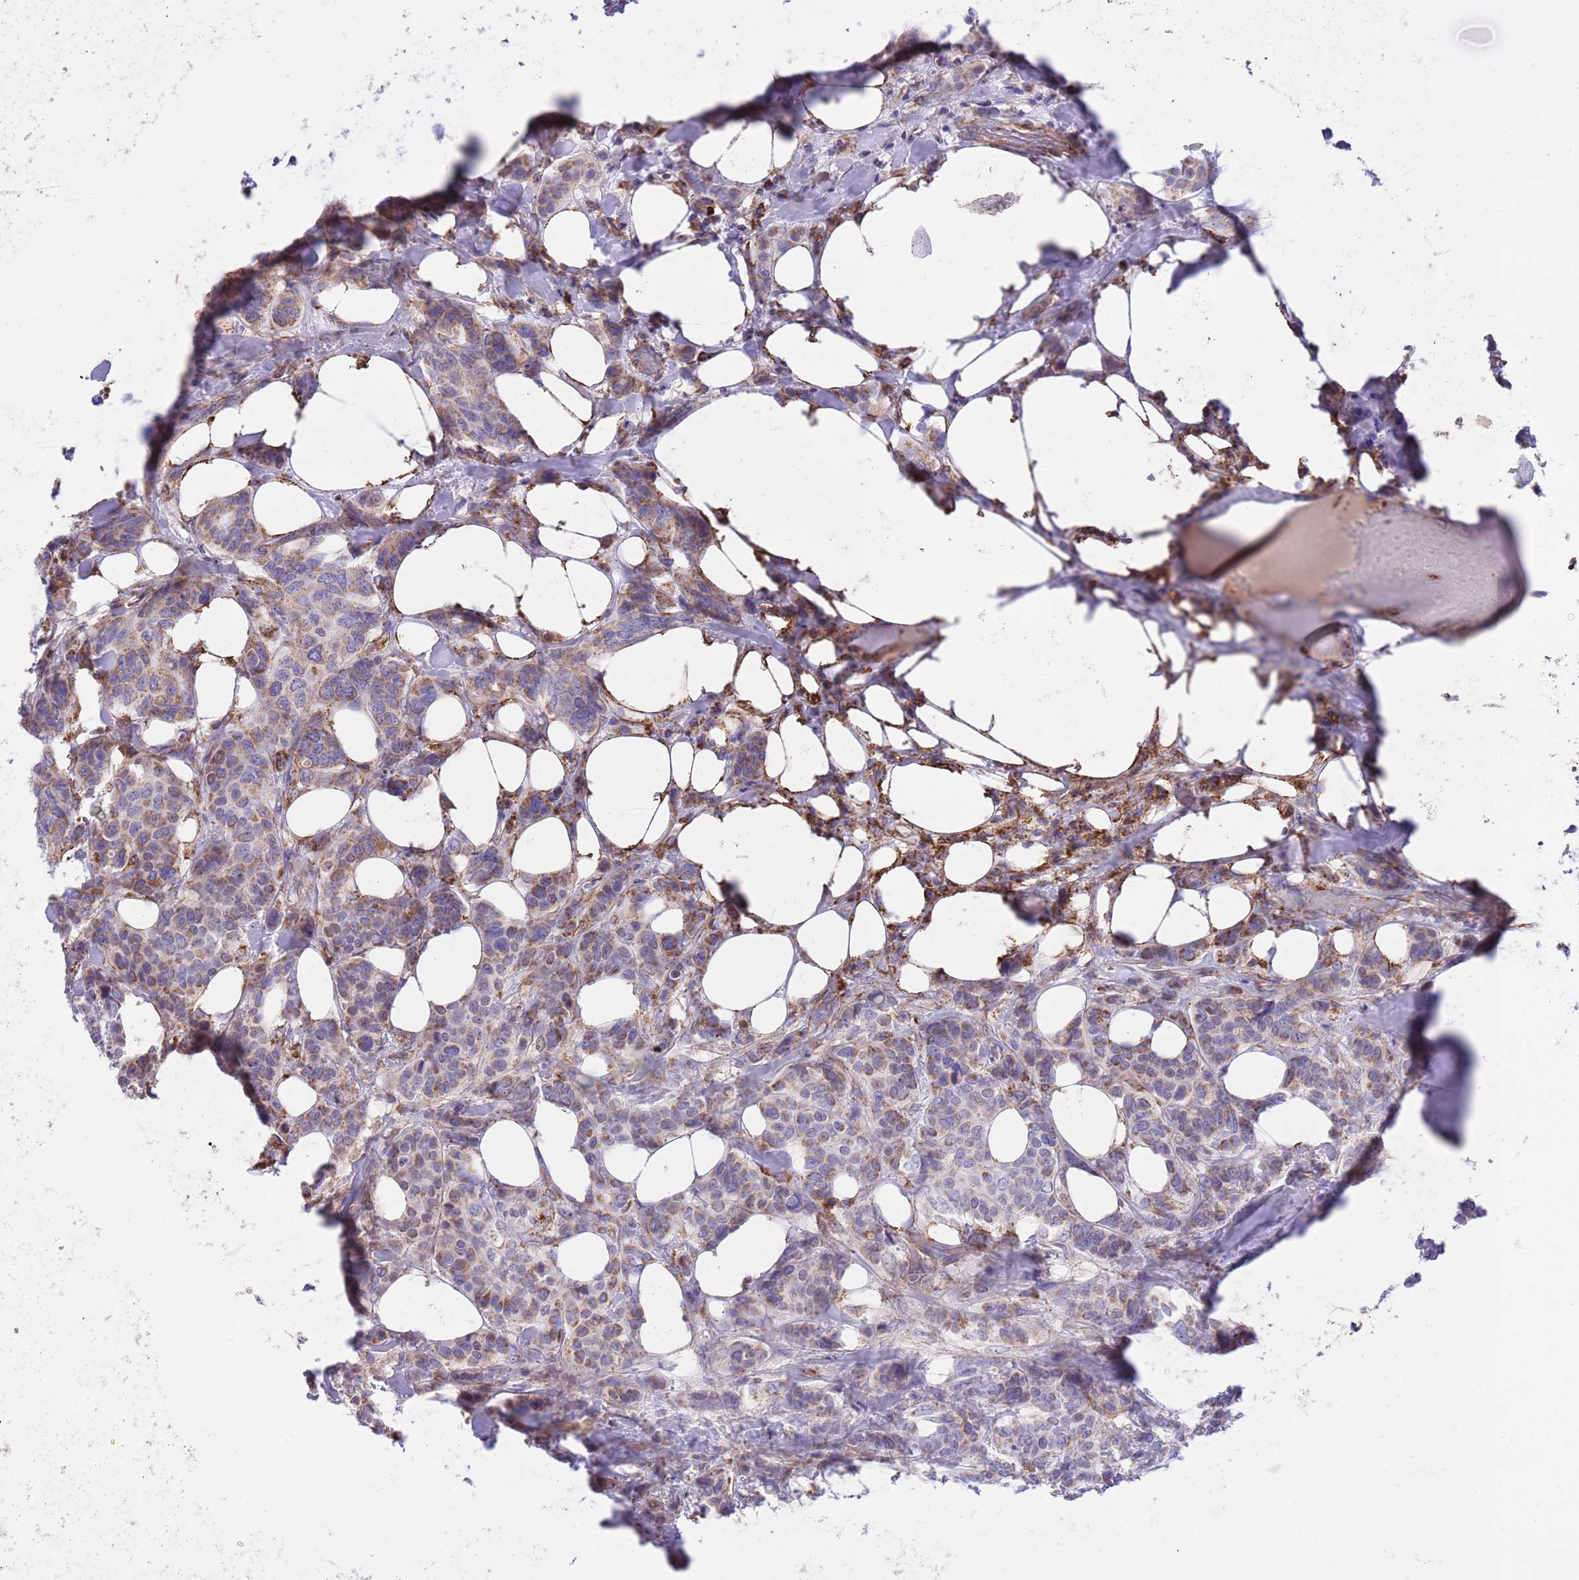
{"staining": {"intensity": "moderate", "quantity": "25%-75%", "location": "cytoplasmic/membranous"}, "tissue": "breast cancer", "cell_type": "Tumor cells", "image_type": "cancer", "snomed": [{"axis": "morphology", "description": "Lobular carcinoma"}, {"axis": "topography", "description": "Breast"}], "caption": "The micrograph shows a brown stain indicating the presence of a protein in the cytoplasmic/membranous of tumor cells in breast lobular carcinoma.", "gene": "SS18L2", "patient": {"sex": "female", "age": 51}}